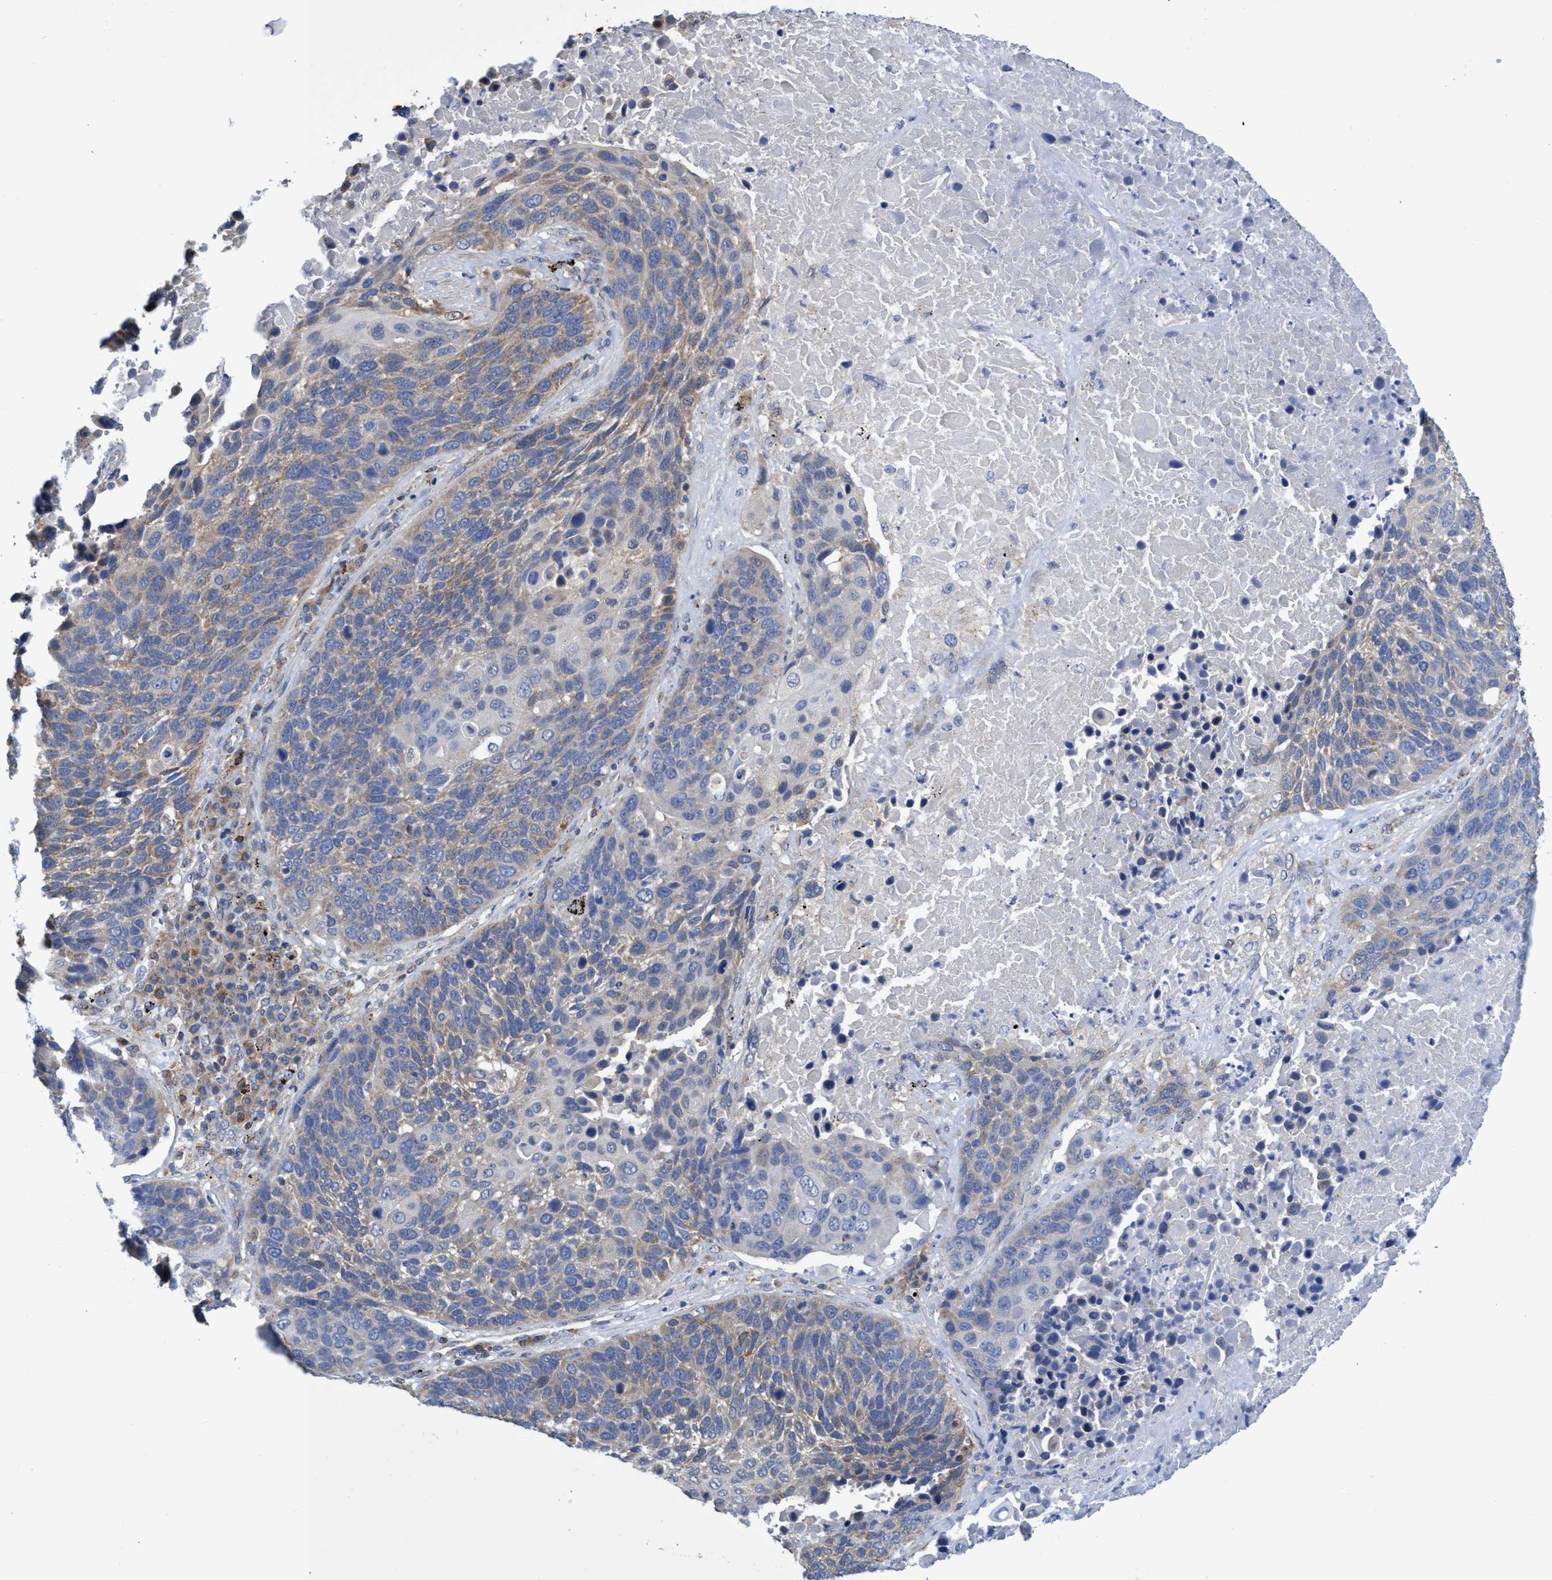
{"staining": {"intensity": "weak", "quantity": ">75%", "location": "cytoplasmic/membranous"}, "tissue": "lung cancer", "cell_type": "Tumor cells", "image_type": "cancer", "snomed": [{"axis": "morphology", "description": "Squamous cell carcinoma, NOS"}, {"axis": "topography", "description": "Lung"}], "caption": "Lung squamous cell carcinoma stained with a protein marker exhibits weak staining in tumor cells.", "gene": "CRYZ", "patient": {"sex": "male", "age": 66}}